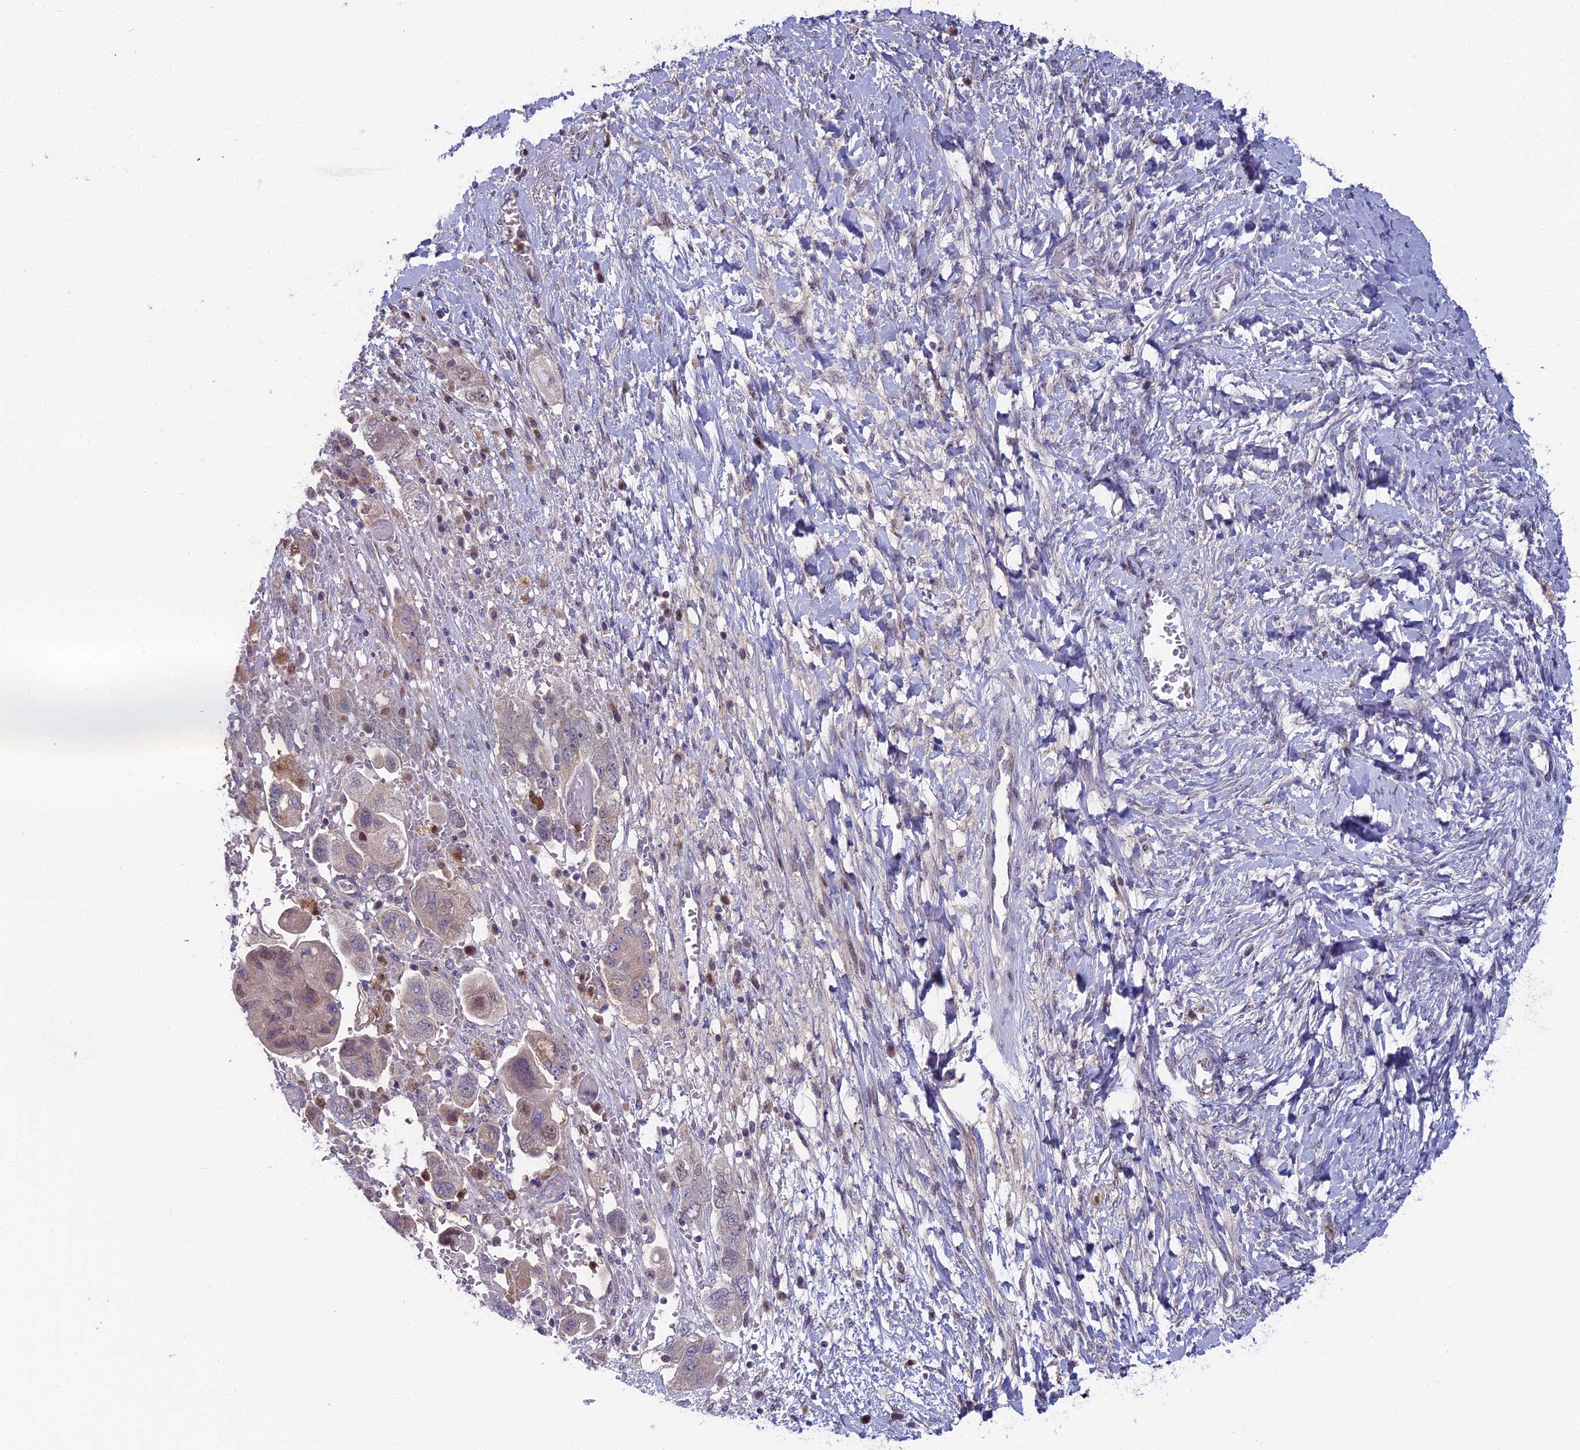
{"staining": {"intensity": "weak", "quantity": "<25%", "location": "cytoplasmic/membranous"}, "tissue": "ovarian cancer", "cell_type": "Tumor cells", "image_type": "cancer", "snomed": [{"axis": "morphology", "description": "Carcinoma, NOS"}, {"axis": "morphology", "description": "Cystadenocarcinoma, serous, NOS"}, {"axis": "topography", "description": "Ovary"}], "caption": "The immunohistochemistry (IHC) micrograph has no significant expression in tumor cells of ovarian carcinoma tissue.", "gene": "LIG1", "patient": {"sex": "female", "age": 69}}